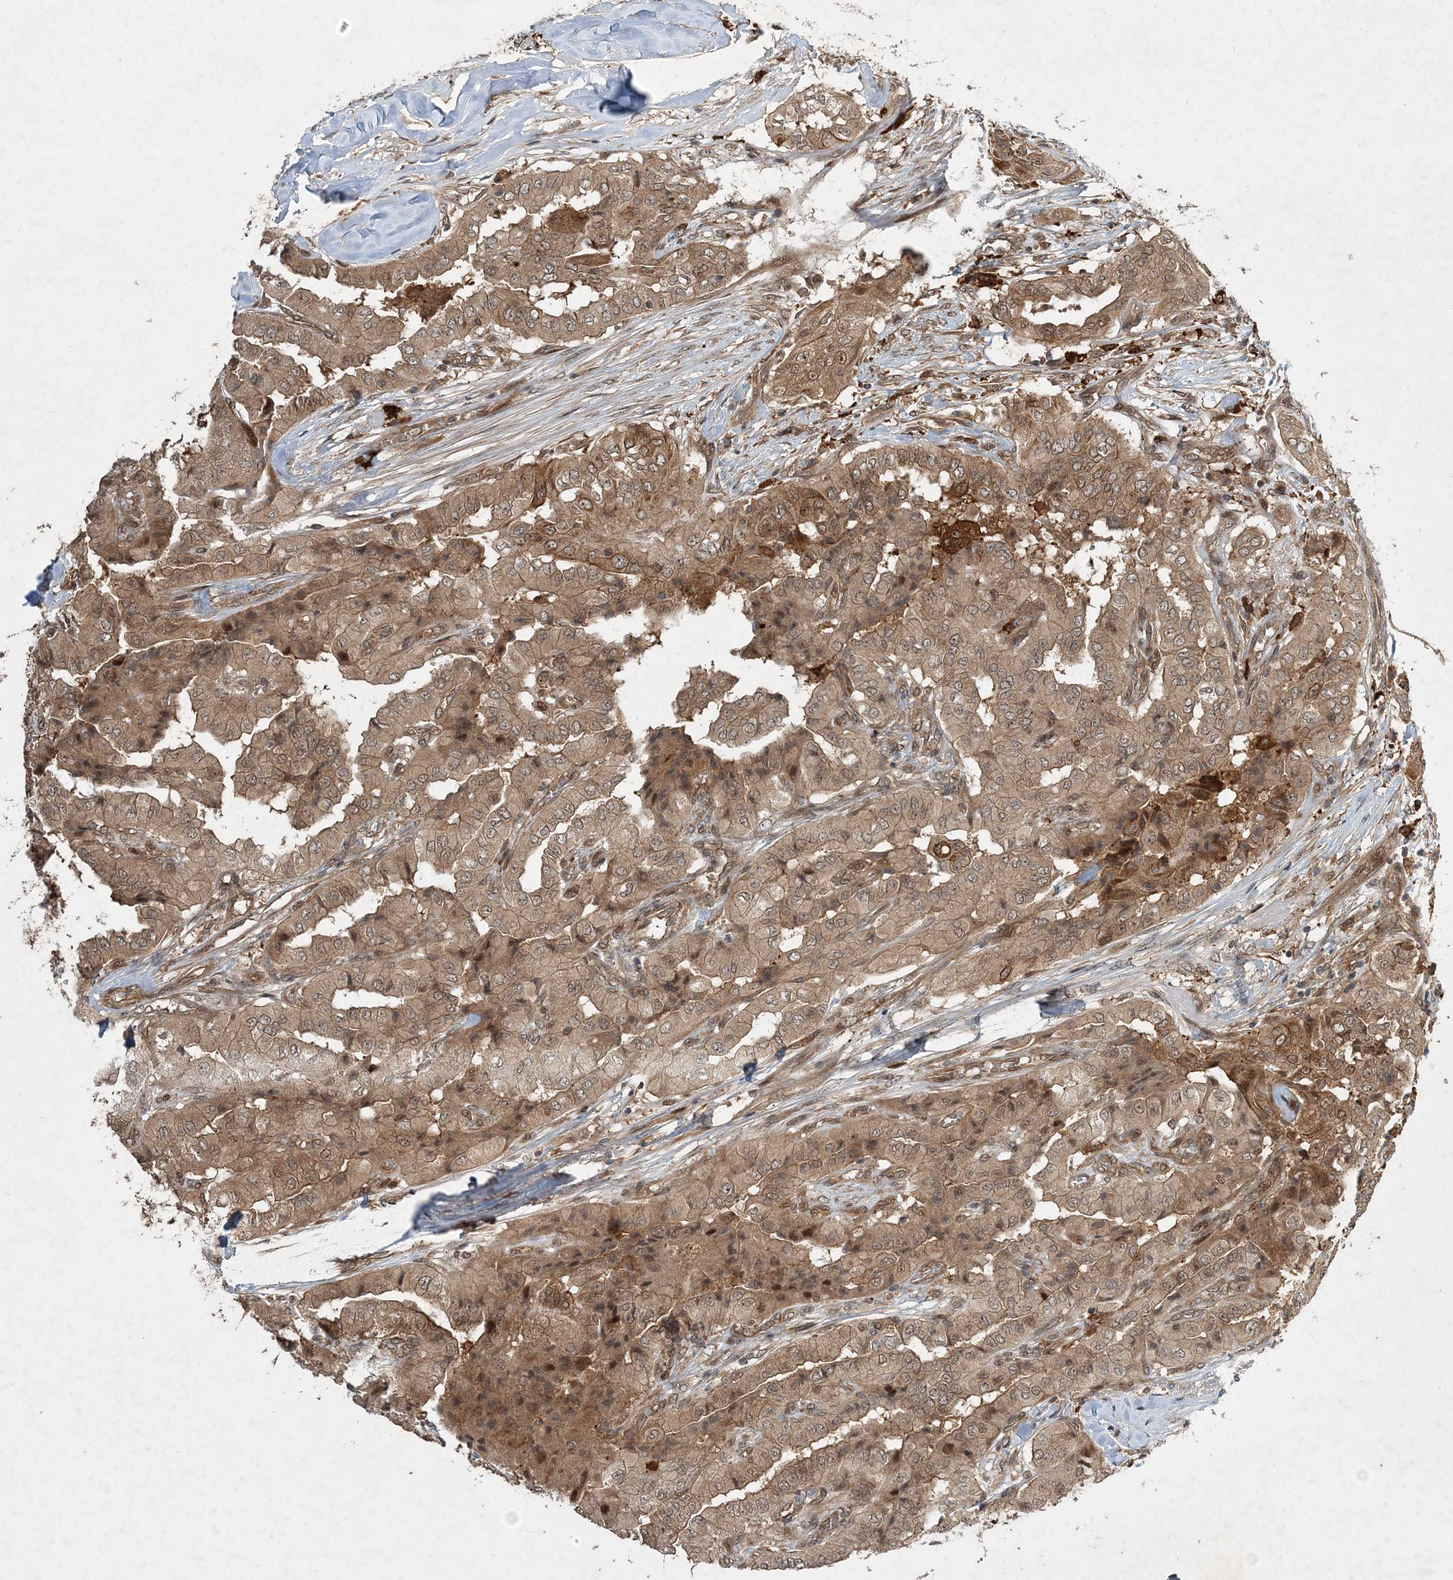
{"staining": {"intensity": "moderate", "quantity": ">75%", "location": "cytoplasmic/membranous,nuclear"}, "tissue": "thyroid cancer", "cell_type": "Tumor cells", "image_type": "cancer", "snomed": [{"axis": "morphology", "description": "Papillary adenocarcinoma, NOS"}, {"axis": "topography", "description": "Thyroid gland"}], "caption": "Thyroid cancer (papillary adenocarcinoma) was stained to show a protein in brown. There is medium levels of moderate cytoplasmic/membranous and nuclear positivity in about >75% of tumor cells. The staining was performed using DAB, with brown indicating positive protein expression. Nuclei are stained blue with hematoxylin.", "gene": "UBTD2", "patient": {"sex": "female", "age": 59}}